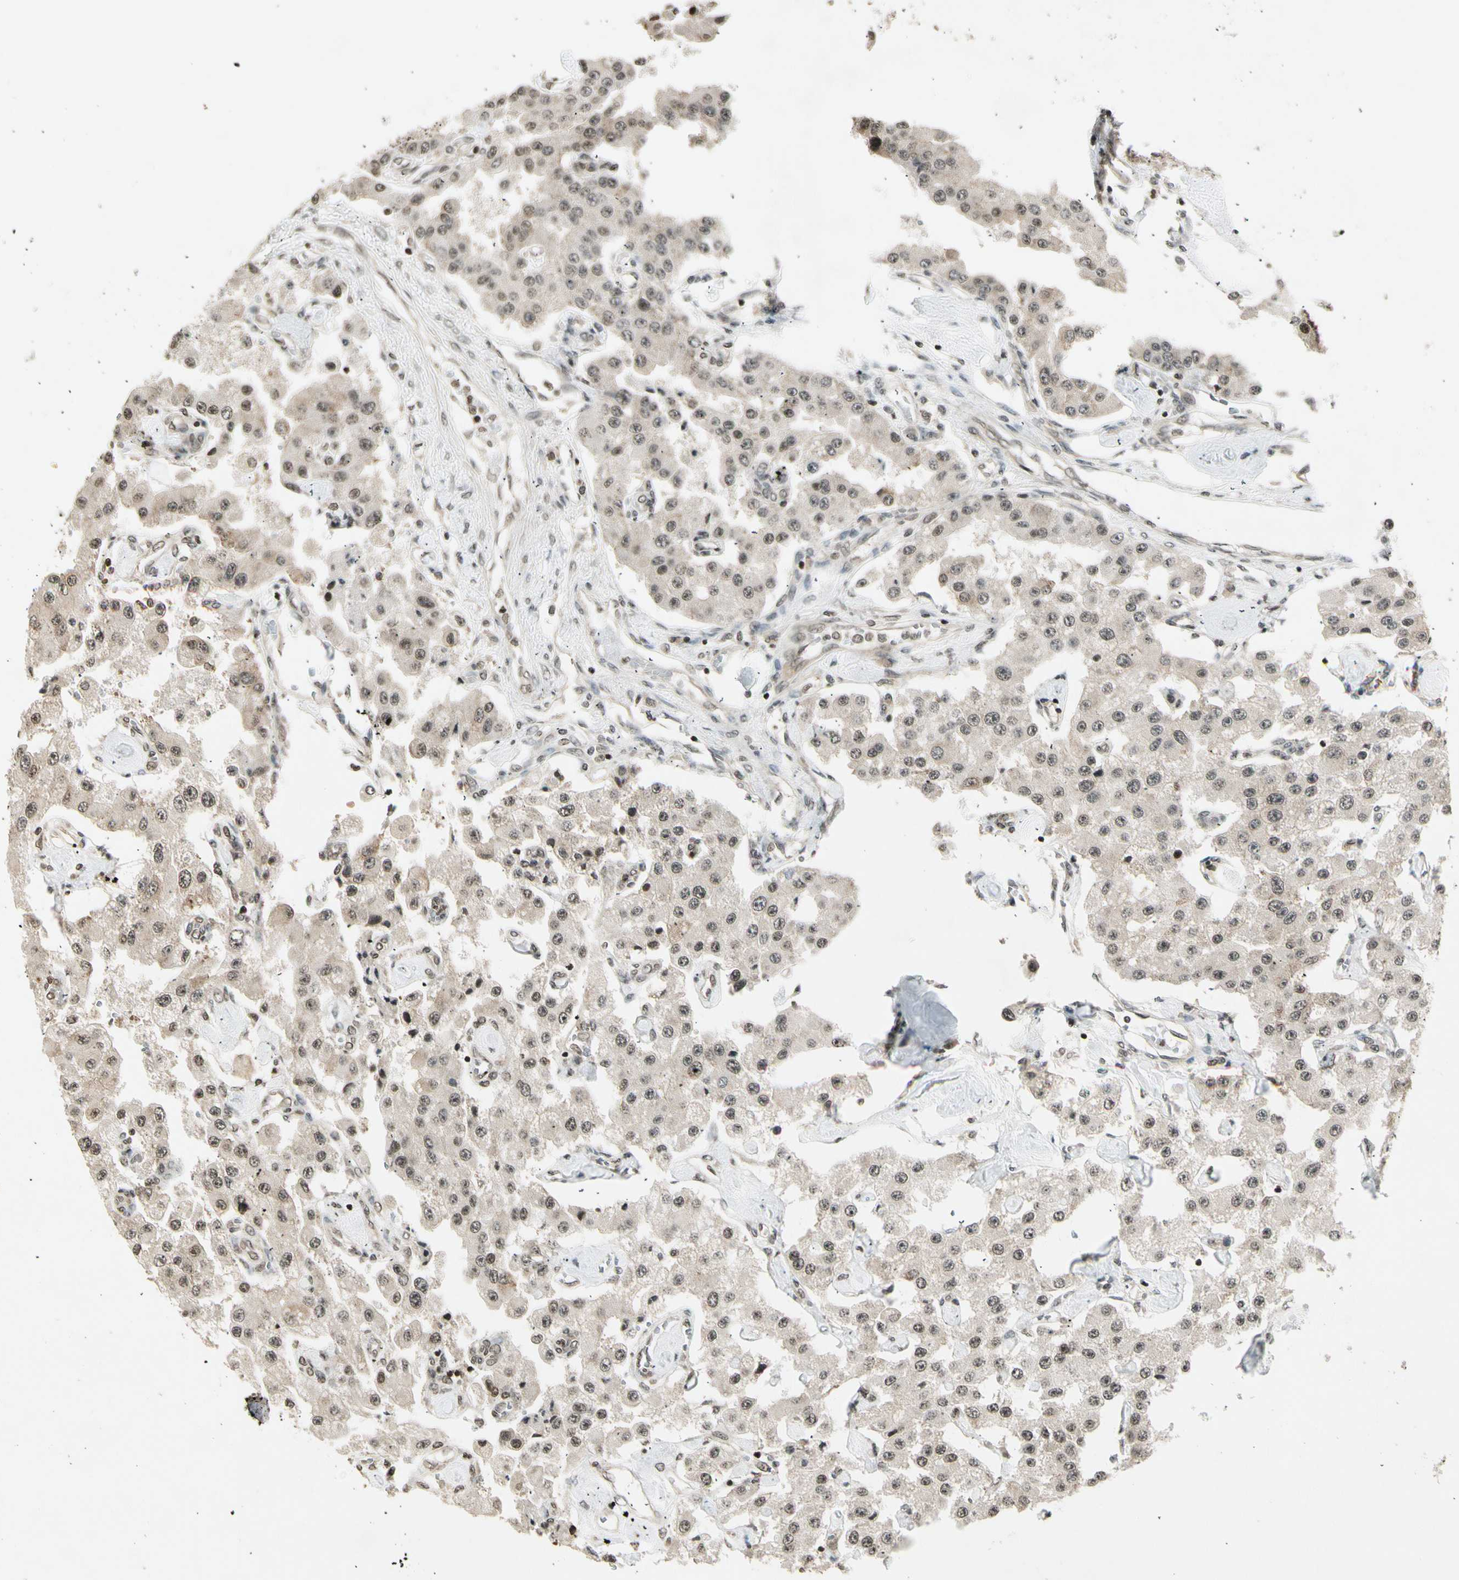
{"staining": {"intensity": "weak", "quantity": ">75%", "location": "cytoplasmic/membranous"}, "tissue": "carcinoid", "cell_type": "Tumor cells", "image_type": "cancer", "snomed": [{"axis": "morphology", "description": "Carcinoid, malignant, NOS"}, {"axis": "topography", "description": "Pancreas"}], "caption": "A micrograph of human carcinoid stained for a protein exhibits weak cytoplasmic/membranous brown staining in tumor cells. (Stains: DAB (3,3'-diaminobenzidine) in brown, nuclei in blue, Microscopy: brightfield microscopy at high magnification).", "gene": "SMN2", "patient": {"sex": "male", "age": 41}}